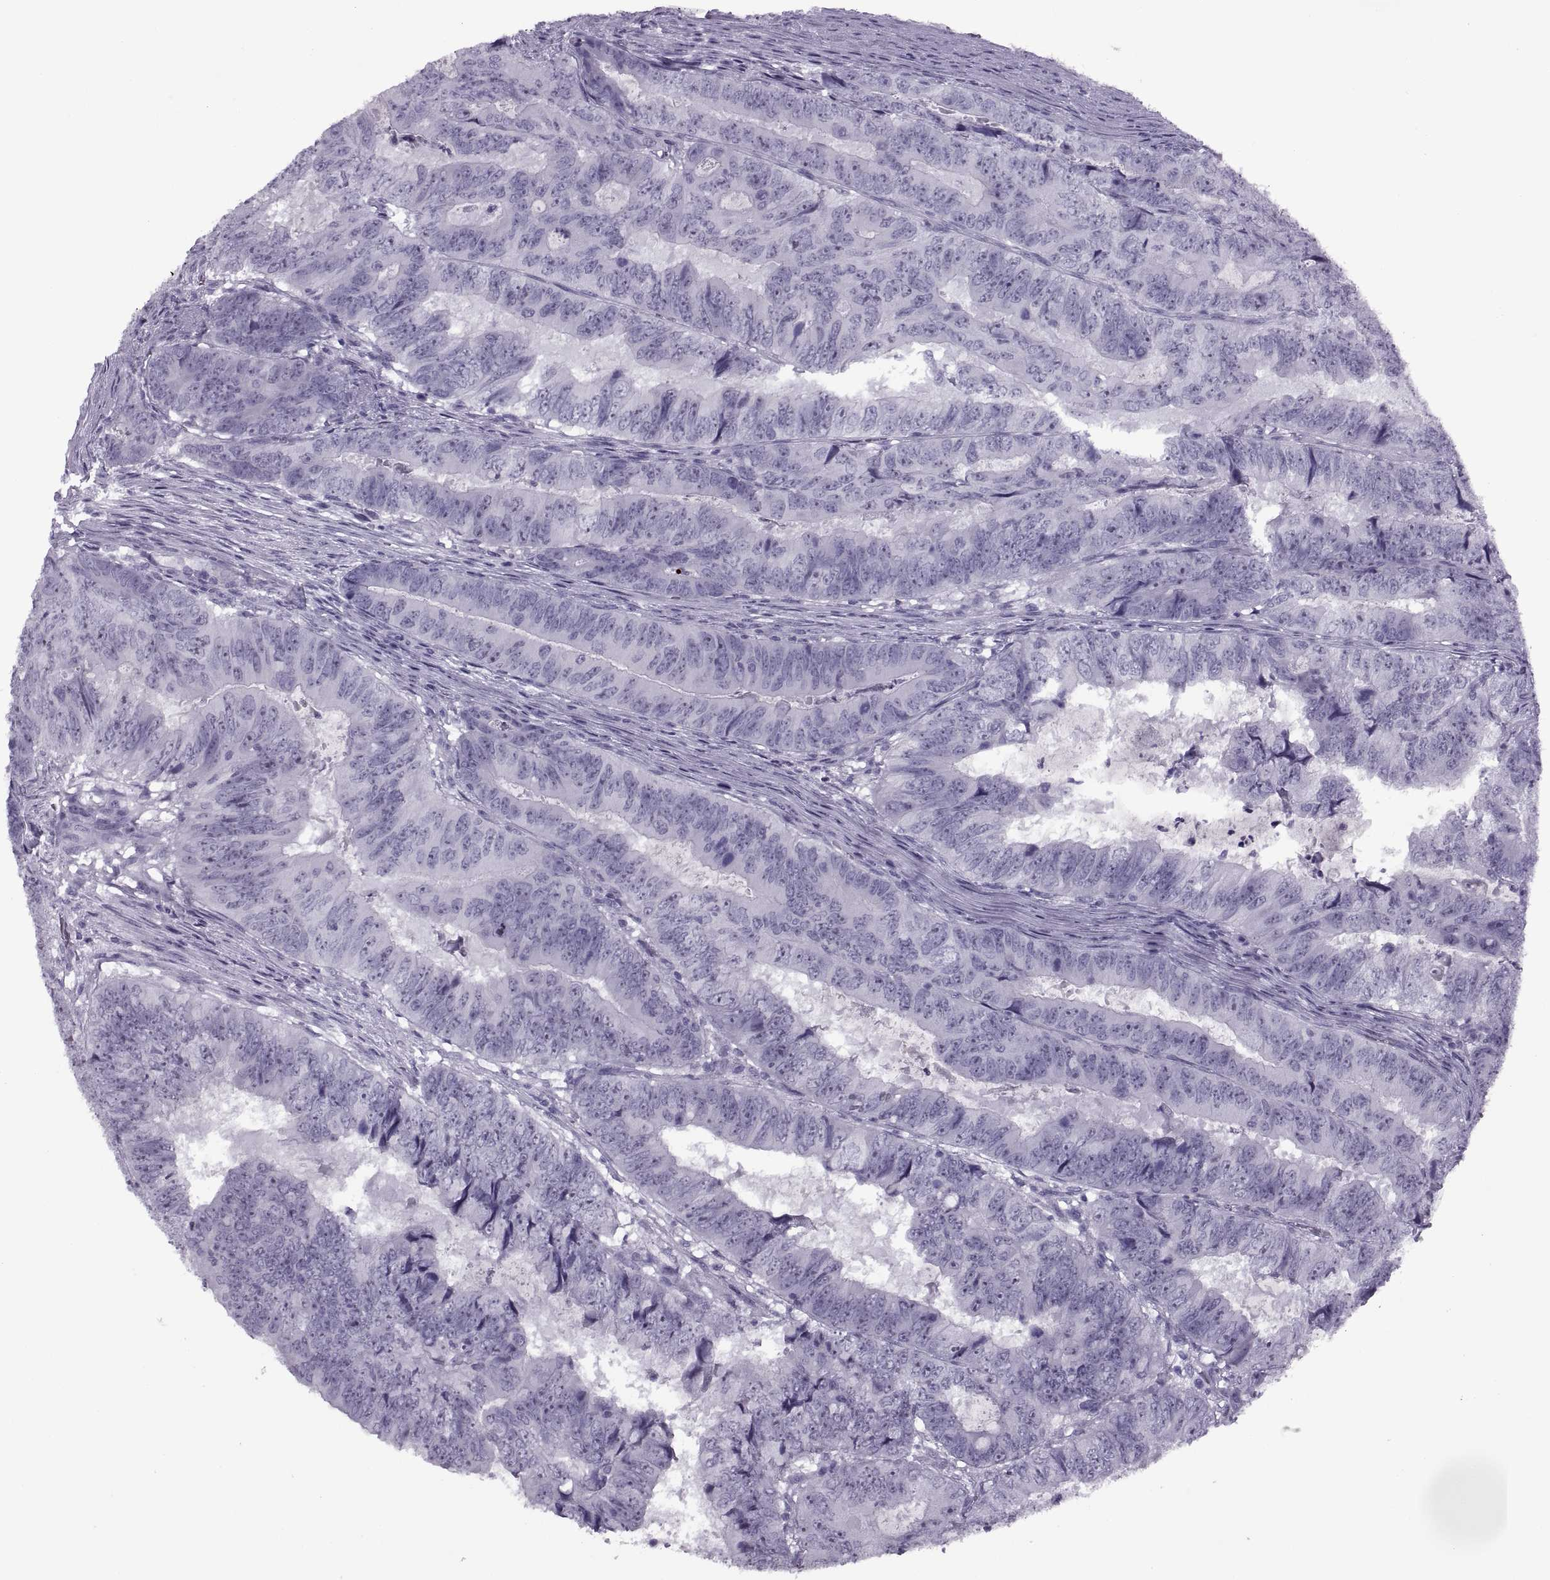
{"staining": {"intensity": "negative", "quantity": "none", "location": "none"}, "tissue": "colorectal cancer", "cell_type": "Tumor cells", "image_type": "cancer", "snomed": [{"axis": "morphology", "description": "Adenocarcinoma, NOS"}, {"axis": "topography", "description": "Colon"}], "caption": "An image of adenocarcinoma (colorectal) stained for a protein shows no brown staining in tumor cells.", "gene": "FAM24A", "patient": {"sex": "male", "age": 79}}